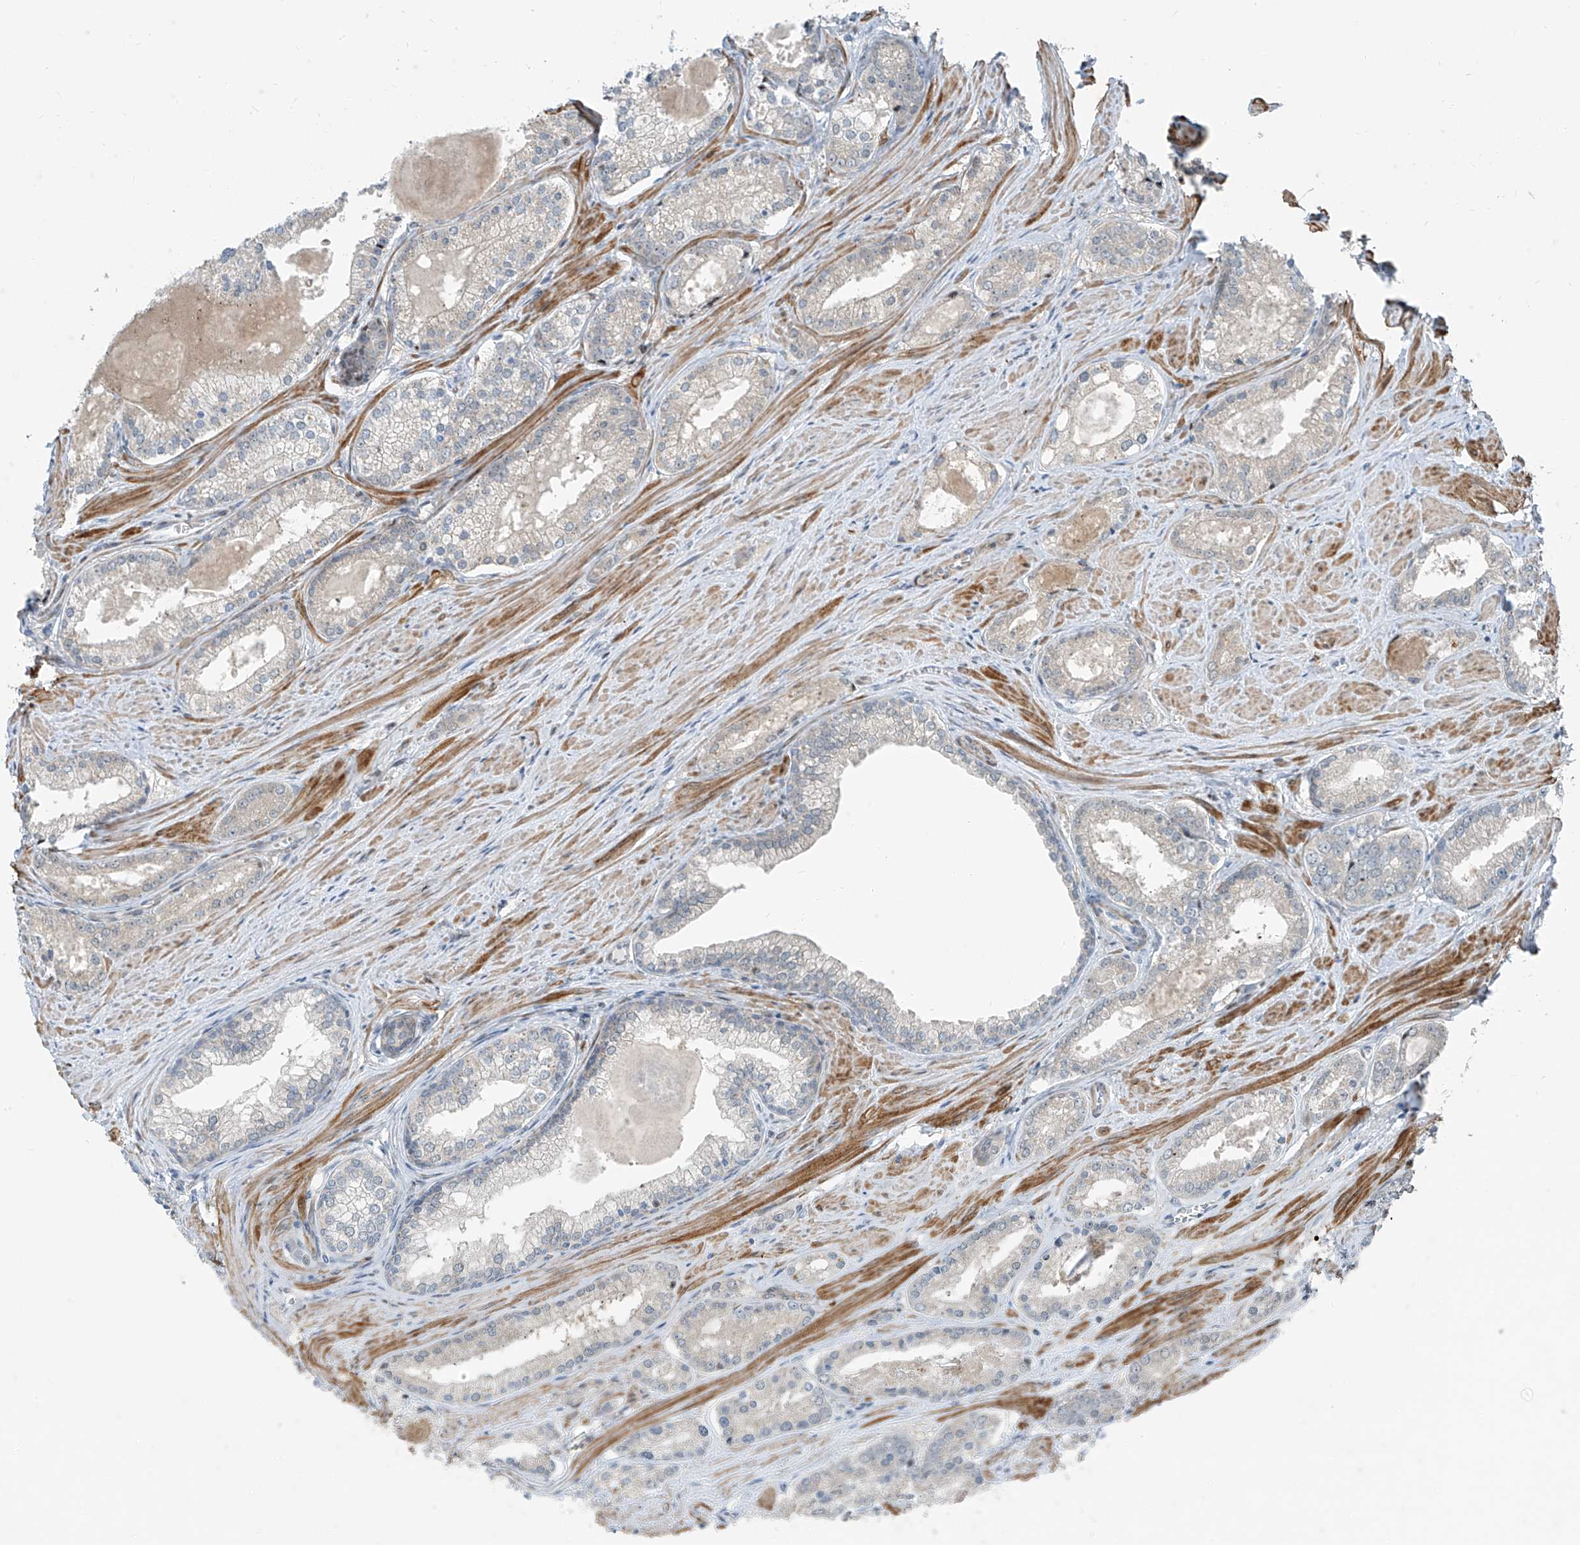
{"staining": {"intensity": "negative", "quantity": "none", "location": "none"}, "tissue": "prostate cancer", "cell_type": "Tumor cells", "image_type": "cancer", "snomed": [{"axis": "morphology", "description": "Adenocarcinoma, Low grade"}, {"axis": "topography", "description": "Prostate"}], "caption": "Immunohistochemistry of human prostate cancer reveals no positivity in tumor cells.", "gene": "PPCS", "patient": {"sex": "male", "age": 54}}